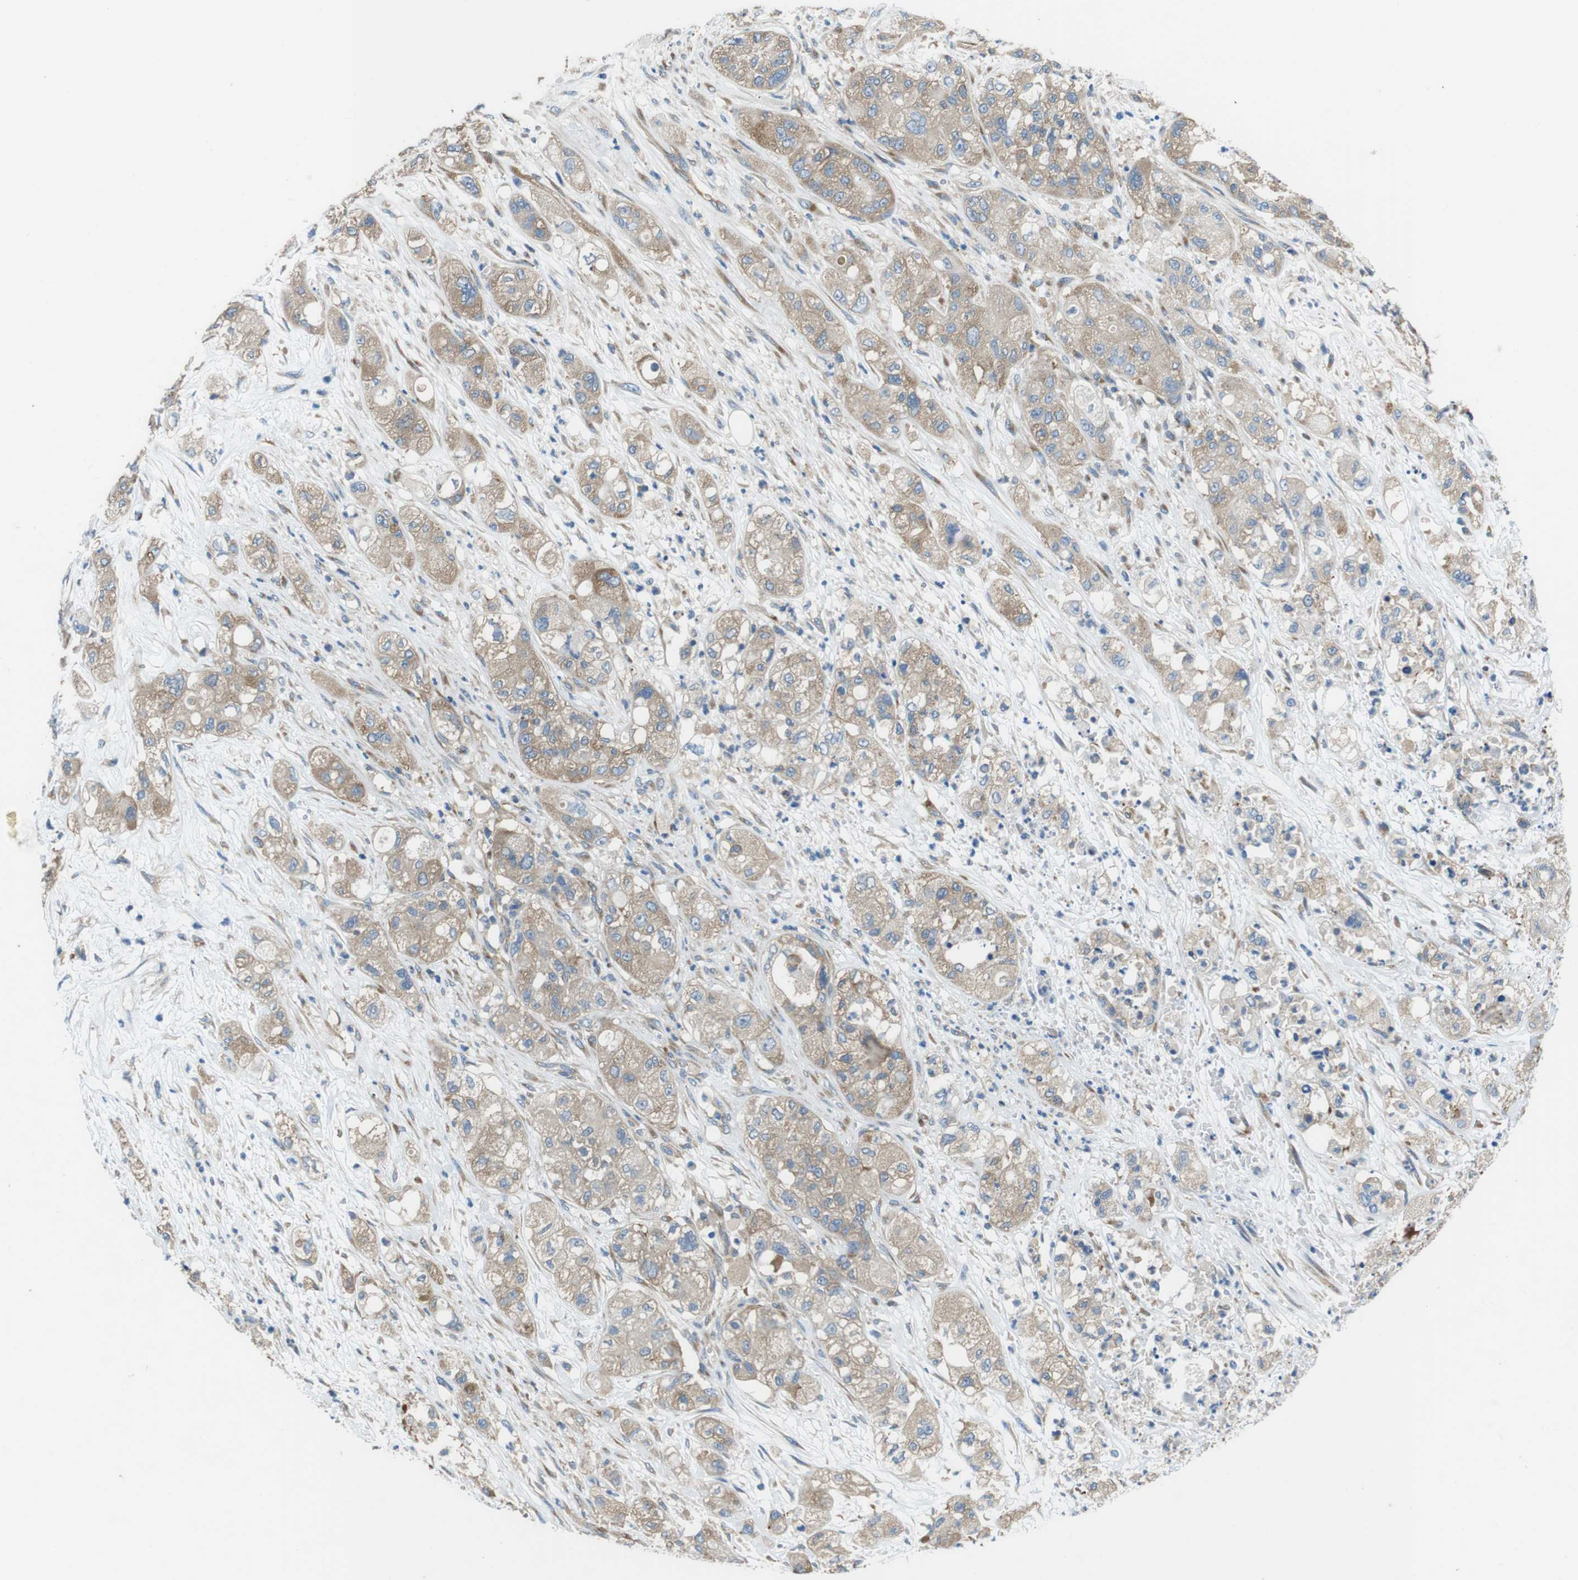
{"staining": {"intensity": "weak", "quantity": ">75%", "location": "cytoplasmic/membranous"}, "tissue": "pancreatic cancer", "cell_type": "Tumor cells", "image_type": "cancer", "snomed": [{"axis": "morphology", "description": "Adenocarcinoma, NOS"}, {"axis": "topography", "description": "Pancreas"}], "caption": "Protein staining of adenocarcinoma (pancreatic) tissue shows weak cytoplasmic/membranous positivity in approximately >75% of tumor cells. The staining was performed using DAB (3,3'-diaminobenzidine) to visualize the protein expression in brown, while the nuclei were stained in blue with hematoxylin (Magnification: 20x).", "gene": "DENND4C", "patient": {"sex": "female", "age": 78}}